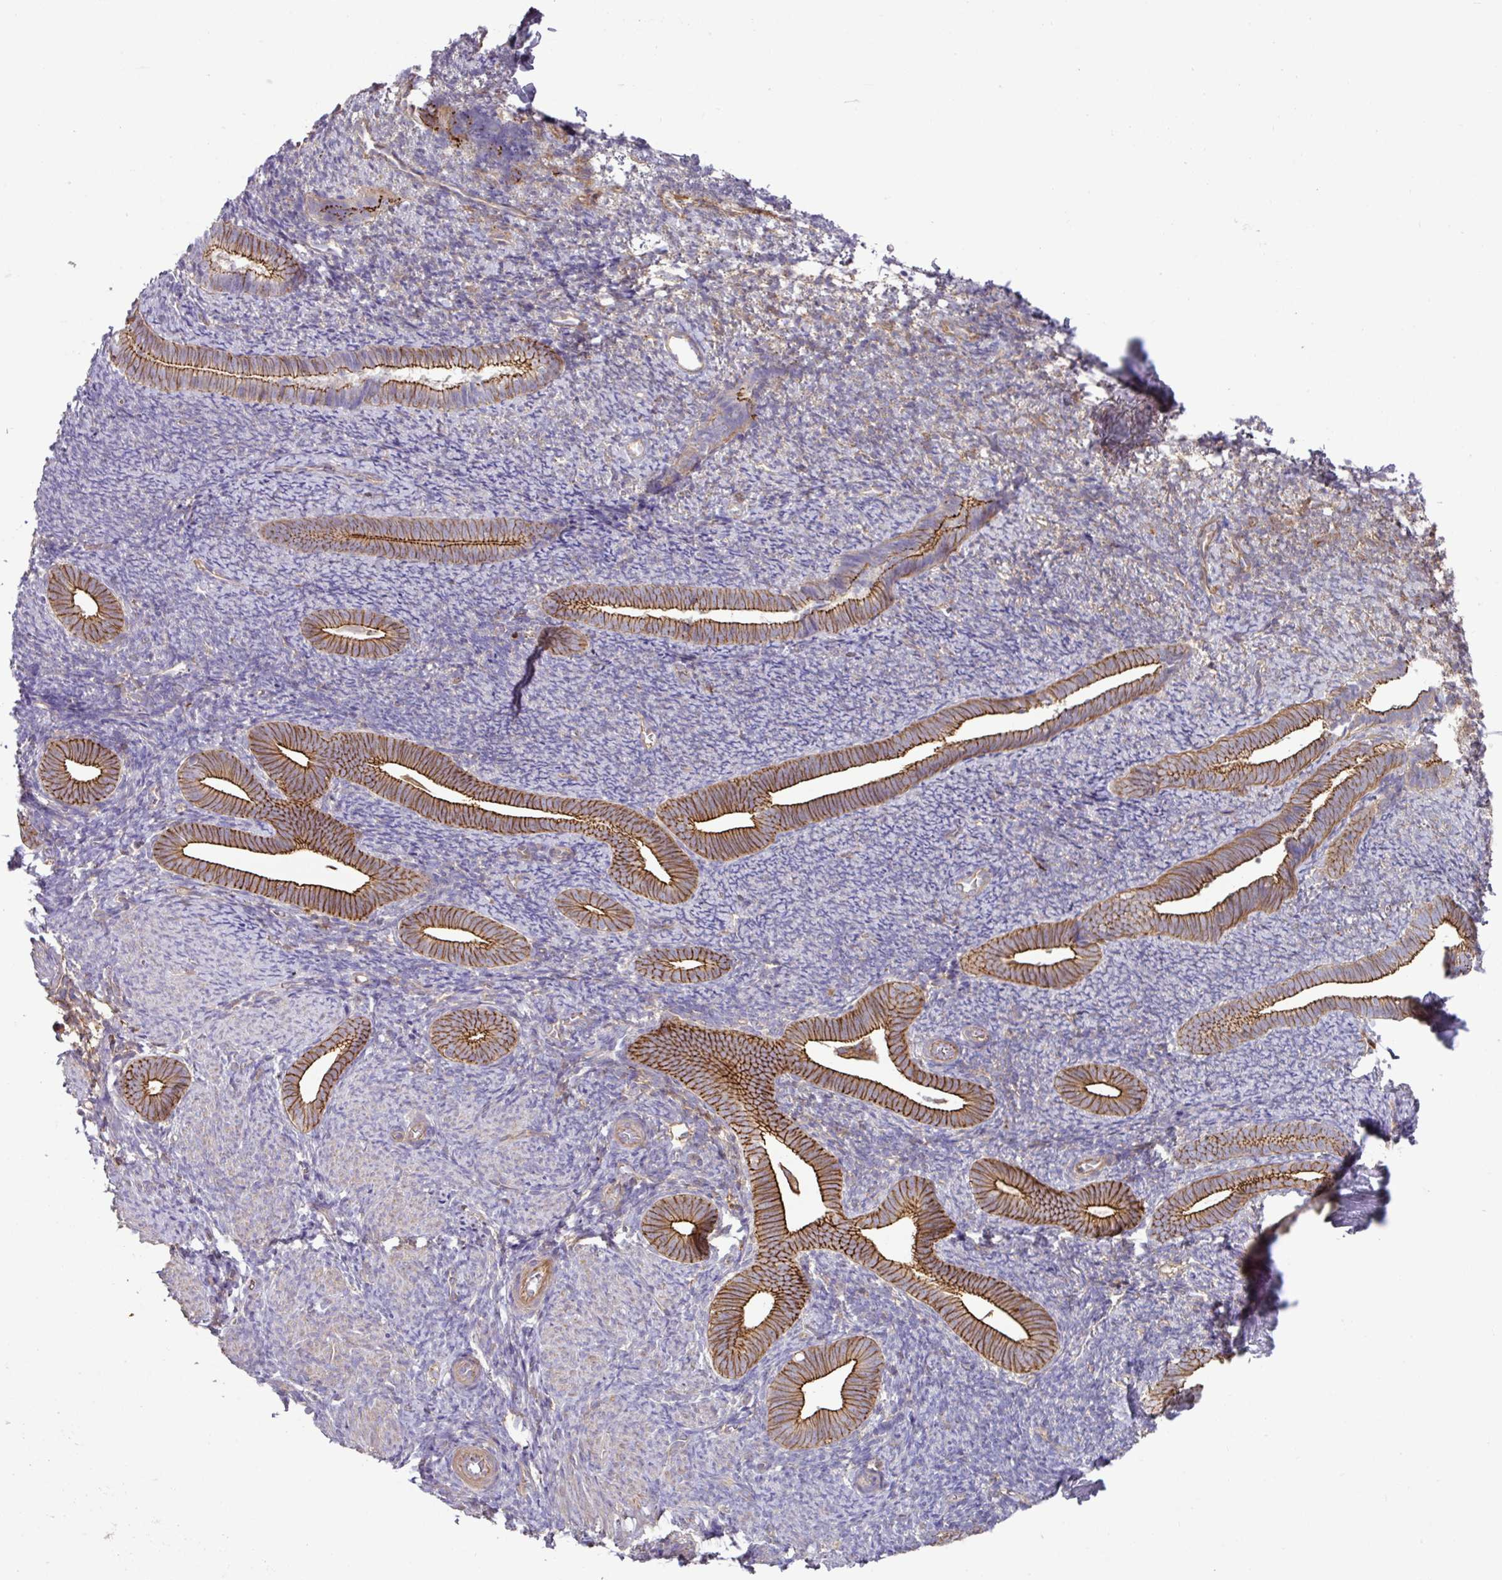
{"staining": {"intensity": "weak", "quantity": "<25%", "location": "cytoplasmic/membranous"}, "tissue": "endometrium", "cell_type": "Cells in endometrial stroma", "image_type": "normal", "snomed": [{"axis": "morphology", "description": "Normal tissue, NOS"}, {"axis": "topography", "description": "Endometrium"}], "caption": "There is no significant positivity in cells in endometrial stroma of endometrium. The staining was performed using DAB to visualize the protein expression in brown, while the nuclei were stained in blue with hematoxylin (Magnification: 20x).", "gene": "RIC1", "patient": {"sex": "female", "age": 39}}